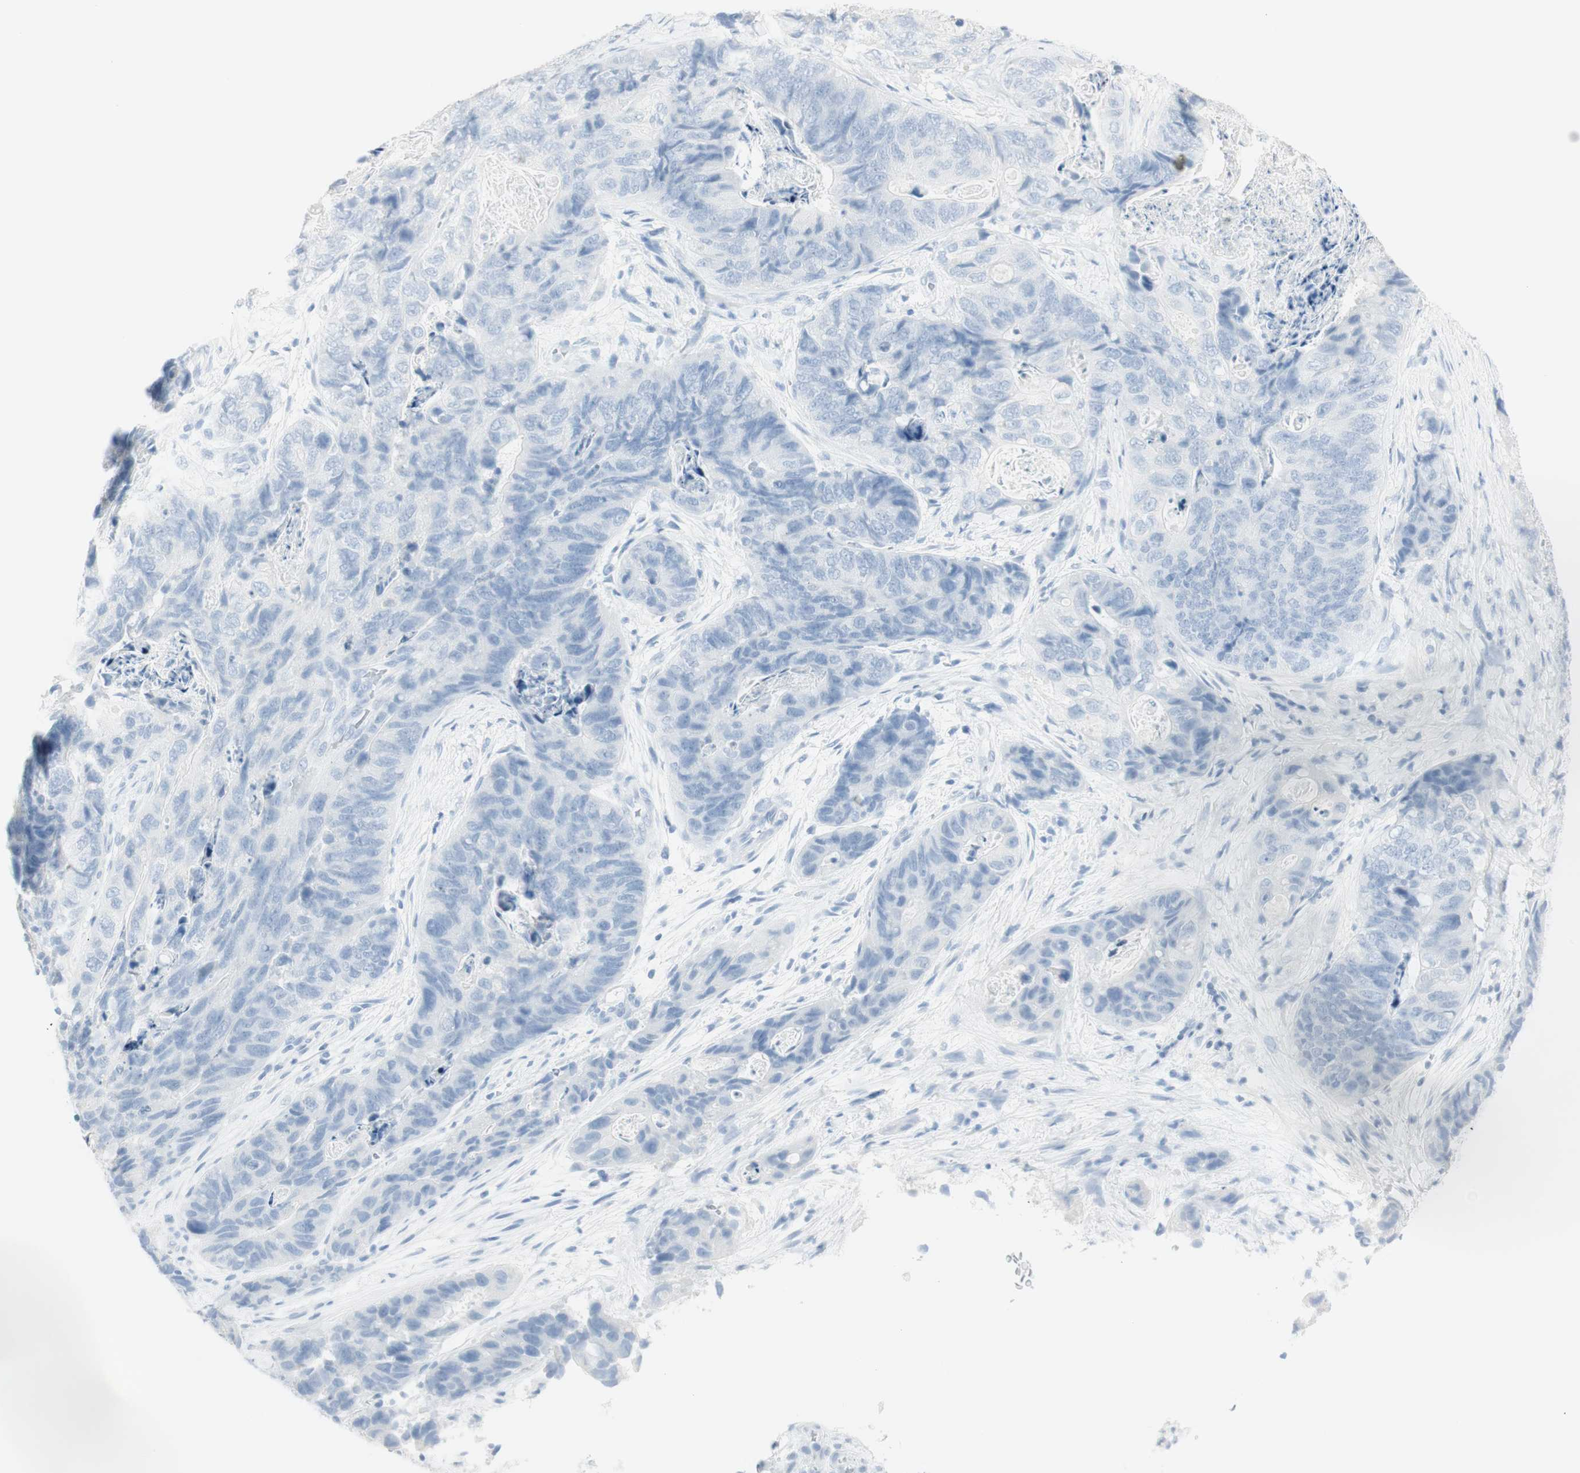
{"staining": {"intensity": "negative", "quantity": "none", "location": "none"}, "tissue": "stomach cancer", "cell_type": "Tumor cells", "image_type": "cancer", "snomed": [{"axis": "morphology", "description": "Adenocarcinoma, NOS"}, {"axis": "topography", "description": "Stomach"}], "caption": "There is no significant staining in tumor cells of stomach adenocarcinoma.", "gene": "NAPSA", "patient": {"sex": "female", "age": 89}}